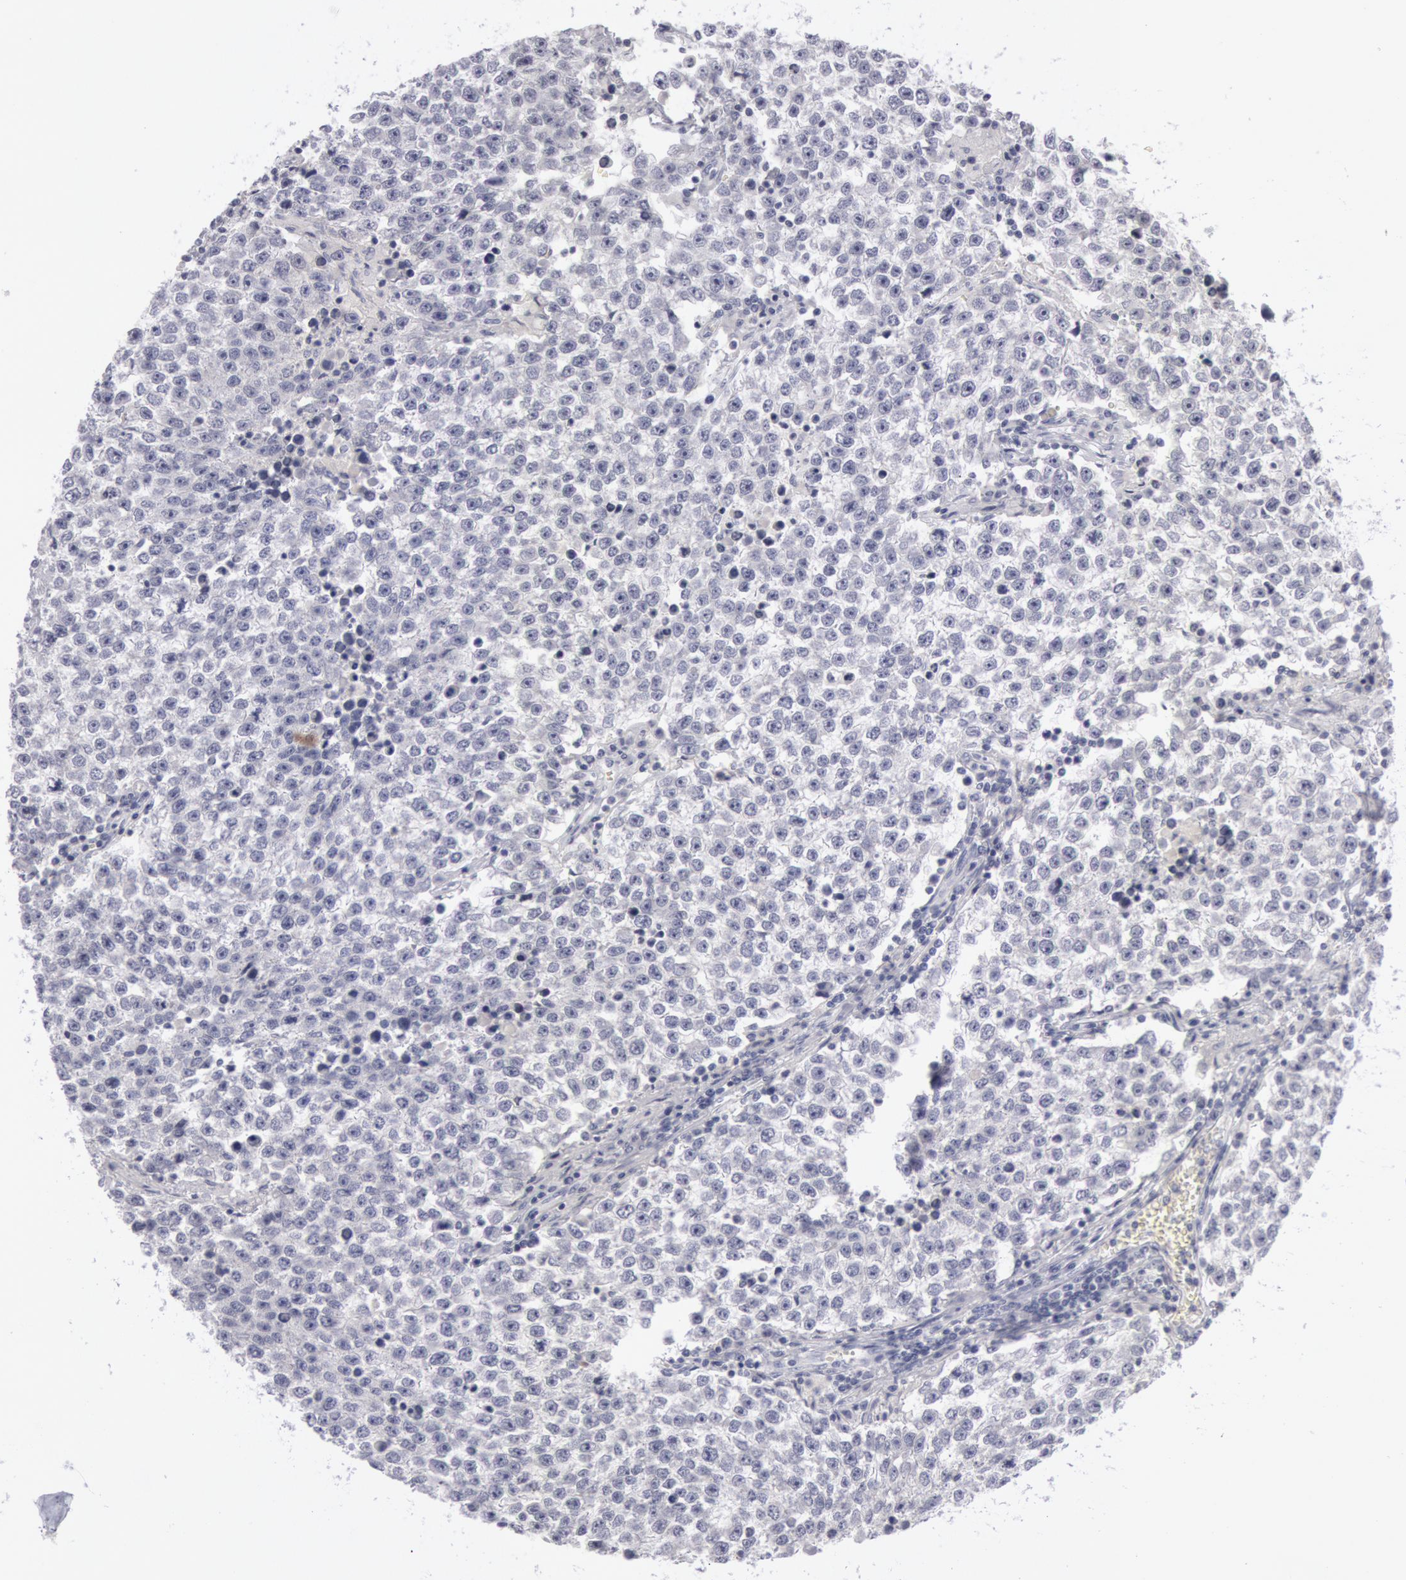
{"staining": {"intensity": "negative", "quantity": "none", "location": "none"}, "tissue": "testis cancer", "cell_type": "Tumor cells", "image_type": "cancer", "snomed": [{"axis": "morphology", "description": "Seminoma, NOS"}, {"axis": "topography", "description": "Testis"}], "caption": "High magnification brightfield microscopy of seminoma (testis) stained with DAB (3,3'-diaminobenzidine) (brown) and counterstained with hematoxylin (blue): tumor cells show no significant staining. (DAB (3,3'-diaminobenzidine) immunohistochemistry (IHC) with hematoxylin counter stain).", "gene": "KRT16", "patient": {"sex": "male", "age": 36}}